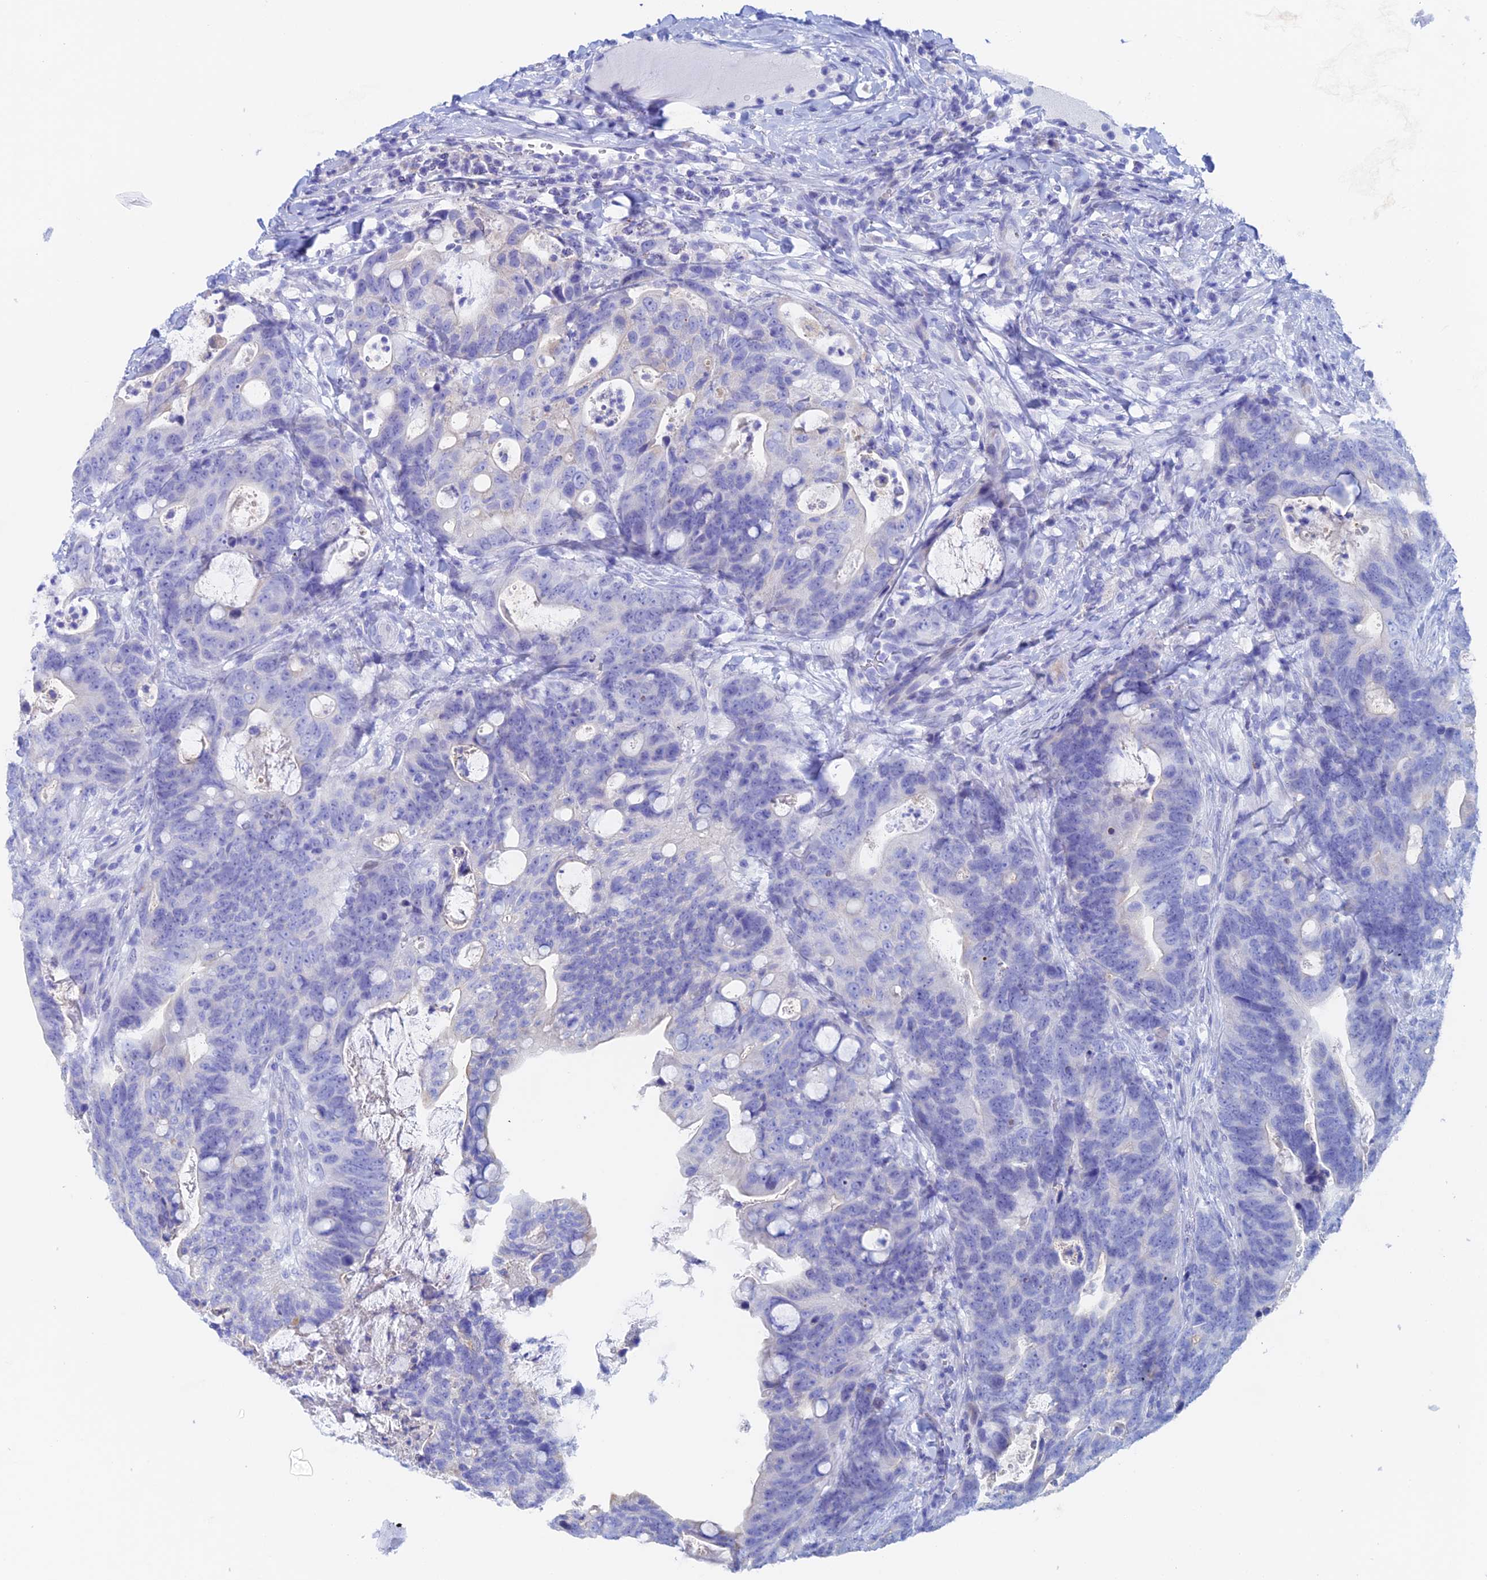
{"staining": {"intensity": "negative", "quantity": "none", "location": "none"}, "tissue": "colorectal cancer", "cell_type": "Tumor cells", "image_type": "cancer", "snomed": [{"axis": "morphology", "description": "Adenocarcinoma, NOS"}, {"axis": "topography", "description": "Colon"}], "caption": "This is a image of IHC staining of colorectal cancer, which shows no positivity in tumor cells.", "gene": "PSMC3IP", "patient": {"sex": "female", "age": 82}}